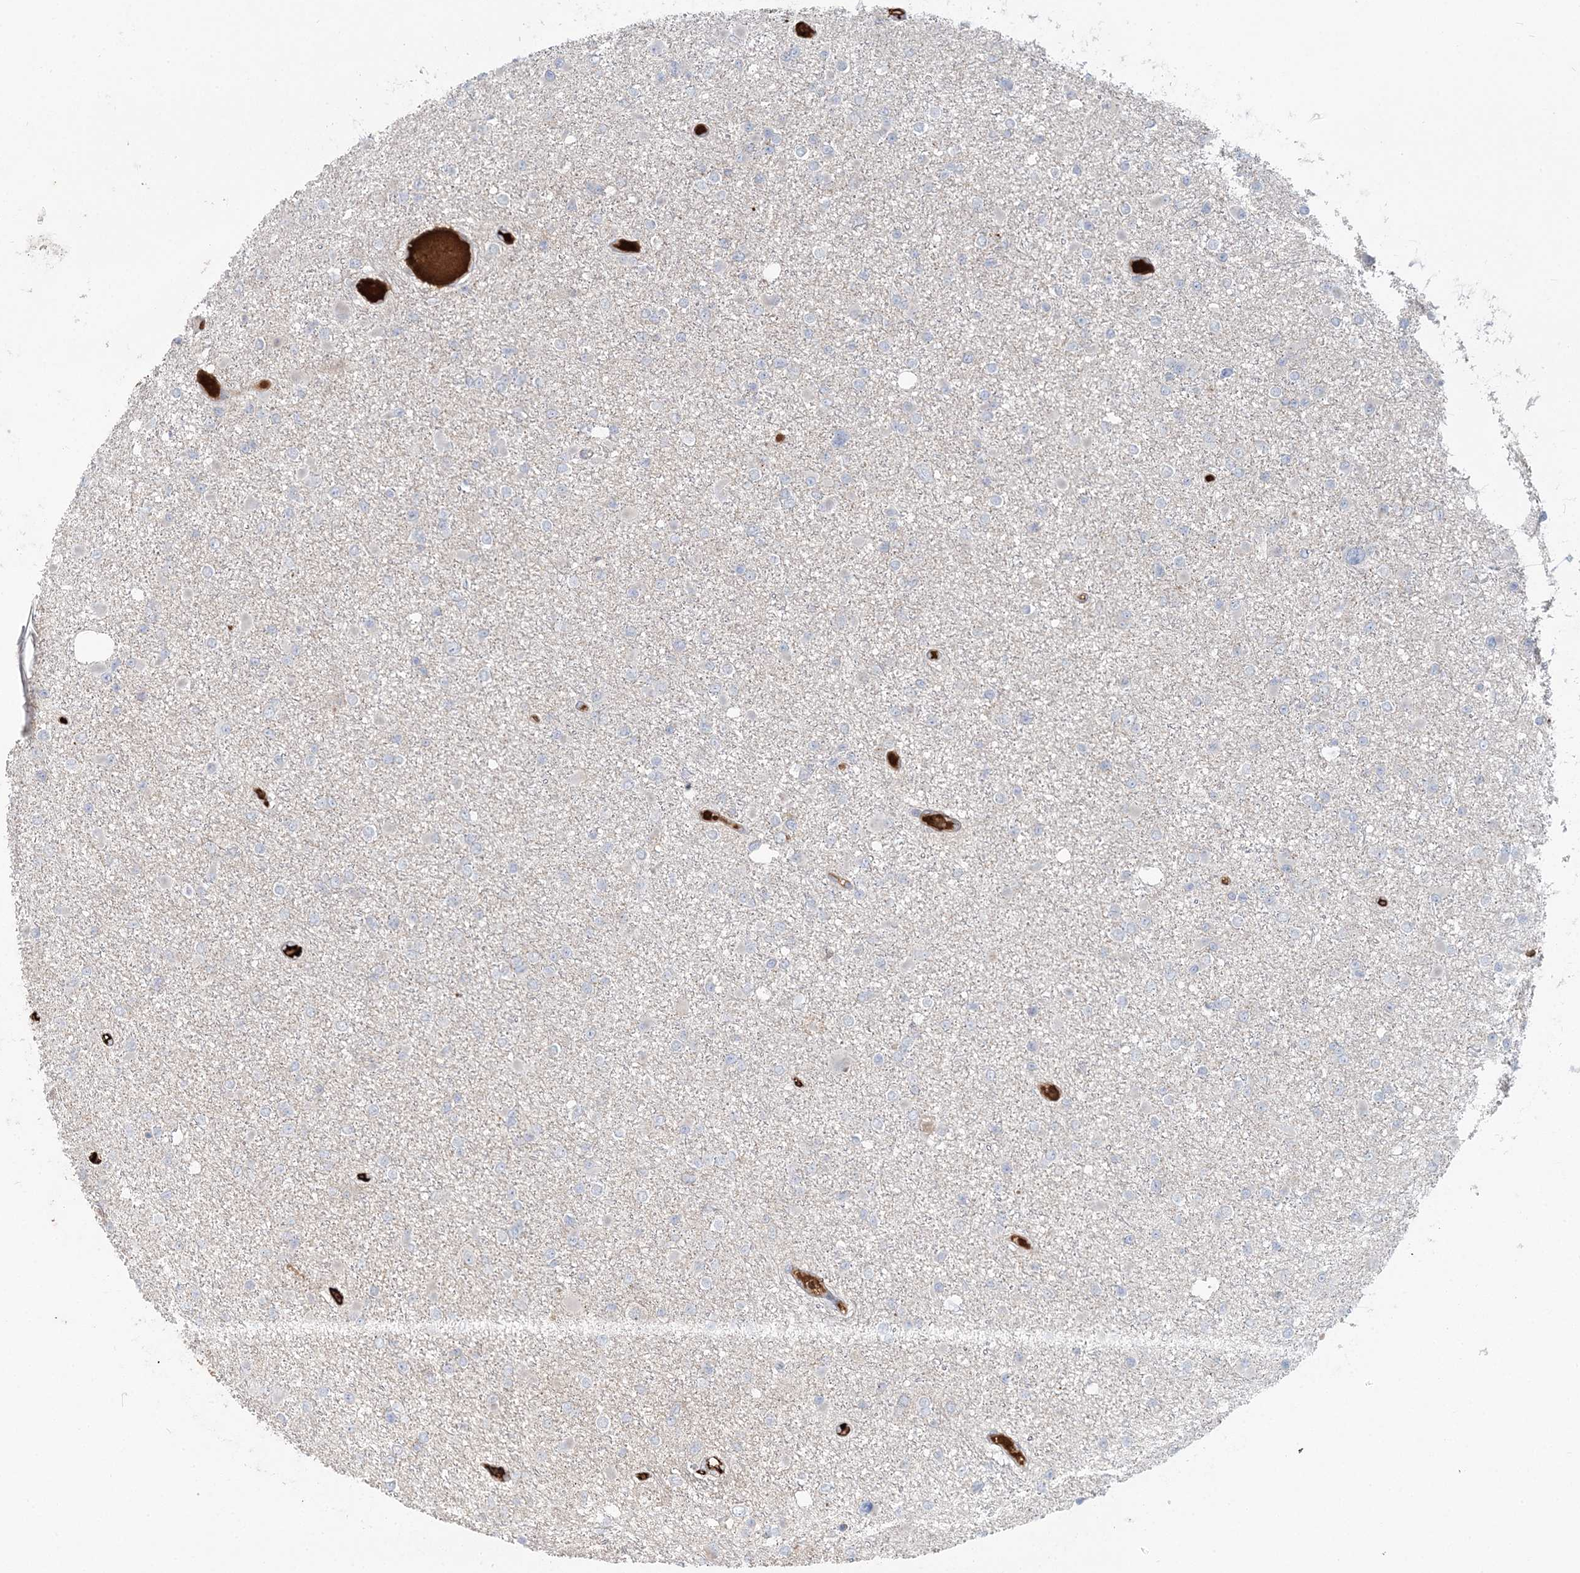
{"staining": {"intensity": "negative", "quantity": "none", "location": "none"}, "tissue": "glioma", "cell_type": "Tumor cells", "image_type": "cancer", "snomed": [{"axis": "morphology", "description": "Glioma, malignant, Low grade"}, {"axis": "topography", "description": "Brain"}], "caption": "This is a image of immunohistochemistry (IHC) staining of malignant low-grade glioma, which shows no positivity in tumor cells. (DAB immunohistochemistry (IHC) visualized using brightfield microscopy, high magnification).", "gene": "SERINC1", "patient": {"sex": "female", "age": 22}}